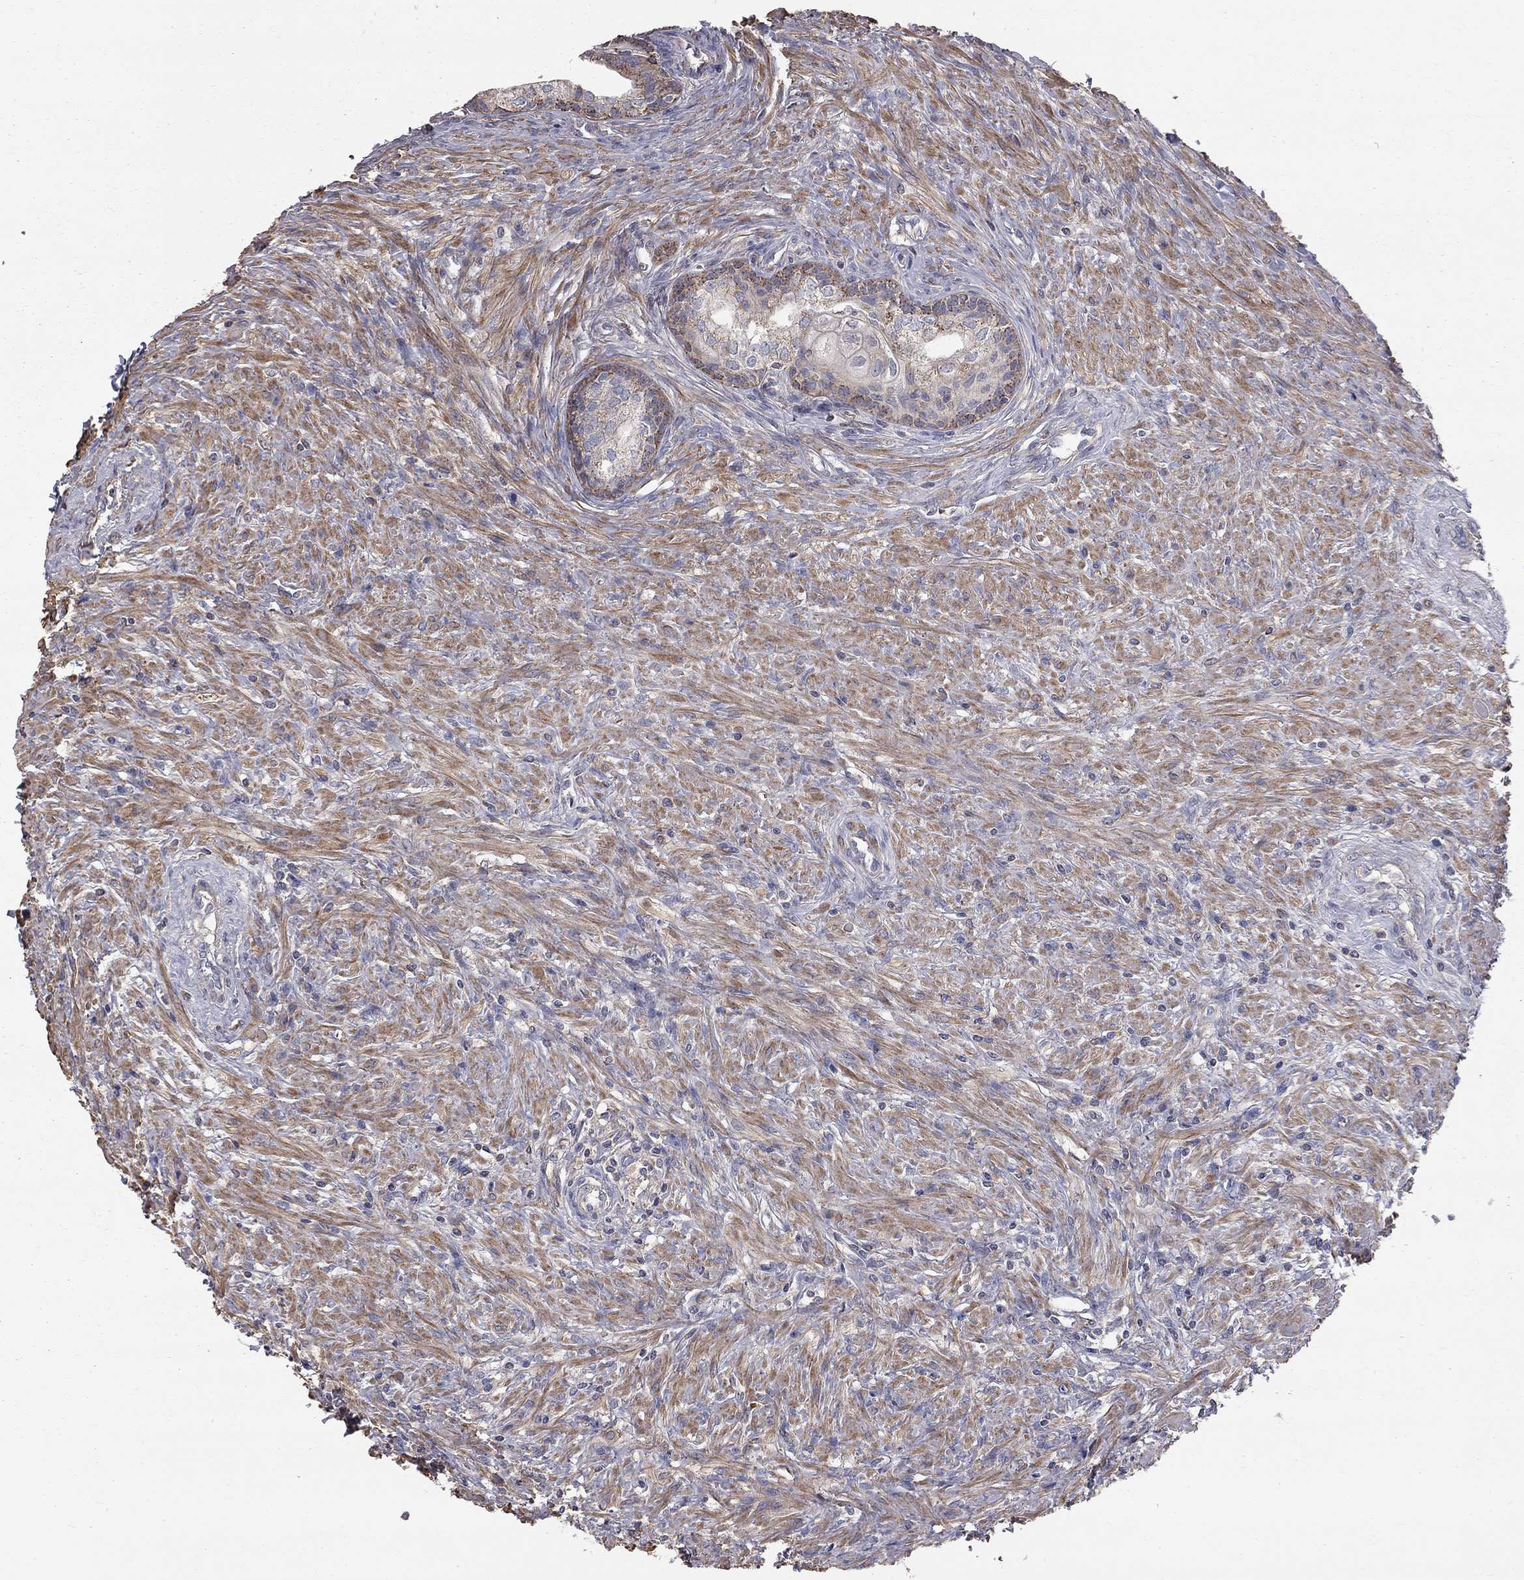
{"staining": {"intensity": "strong", "quantity": "<25%", "location": "cytoplasmic/membranous"}, "tissue": "prostate", "cell_type": "Glandular cells", "image_type": "normal", "snomed": [{"axis": "morphology", "description": "Normal tissue, NOS"}, {"axis": "topography", "description": "Prostate"}], "caption": "An image showing strong cytoplasmic/membranous expression in approximately <25% of glandular cells in unremarkable prostate, as visualized by brown immunohistochemical staining.", "gene": "KANSL1L", "patient": {"sex": "male", "age": 65}}